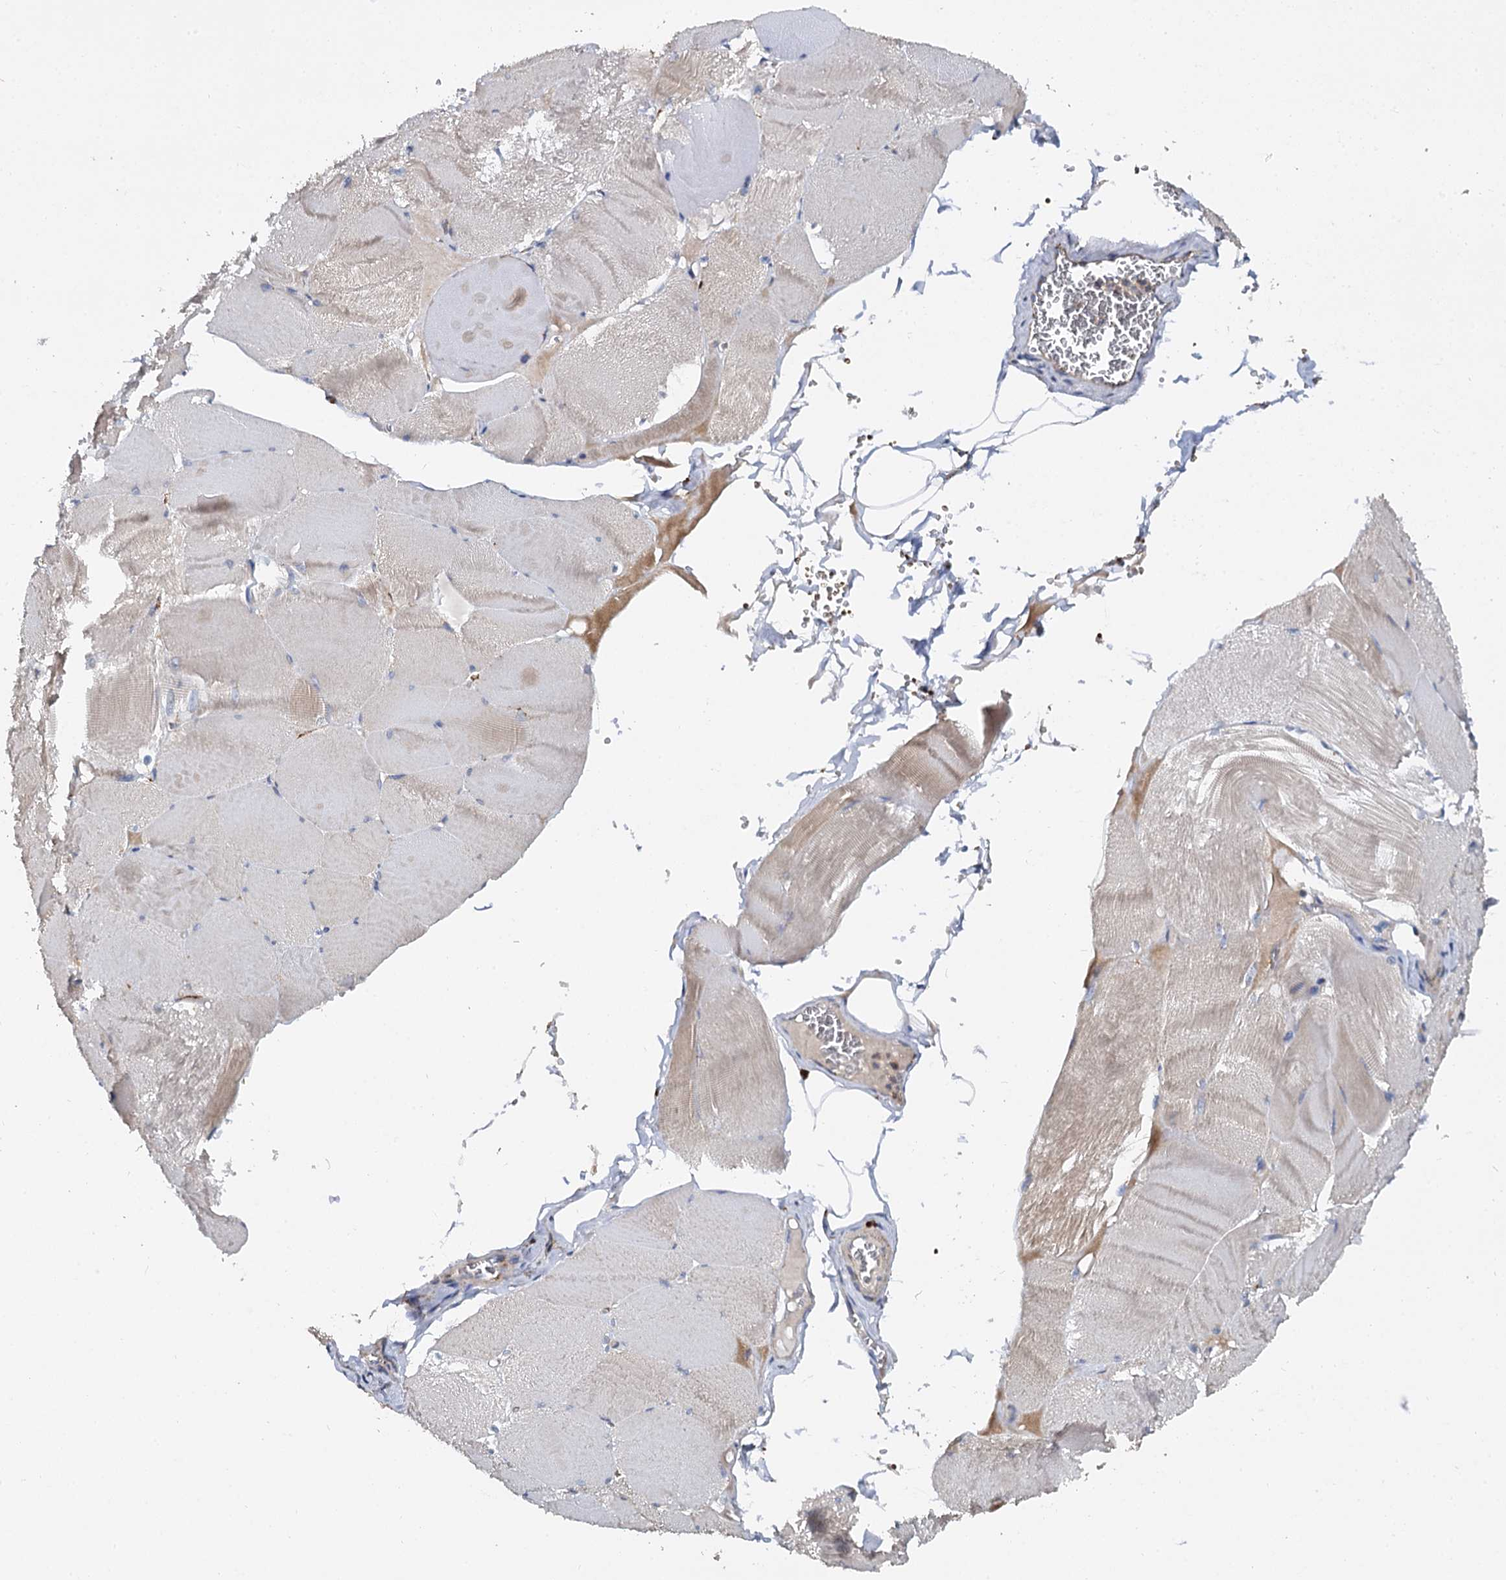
{"staining": {"intensity": "weak", "quantity": "25%-75%", "location": "cytoplasmic/membranous"}, "tissue": "skeletal muscle", "cell_type": "Myocytes", "image_type": "normal", "snomed": [{"axis": "morphology", "description": "Normal tissue, NOS"}, {"axis": "morphology", "description": "Basal cell carcinoma"}, {"axis": "topography", "description": "Skeletal muscle"}], "caption": "Immunohistochemistry (IHC) (DAB) staining of benign skeletal muscle displays weak cytoplasmic/membranous protein staining in approximately 25%-75% of myocytes. The staining is performed using DAB (3,3'-diaminobenzidine) brown chromogen to label protein expression. The nuclei are counter-stained blue using hematoxylin.", "gene": "GBA1", "patient": {"sex": "female", "age": 64}}